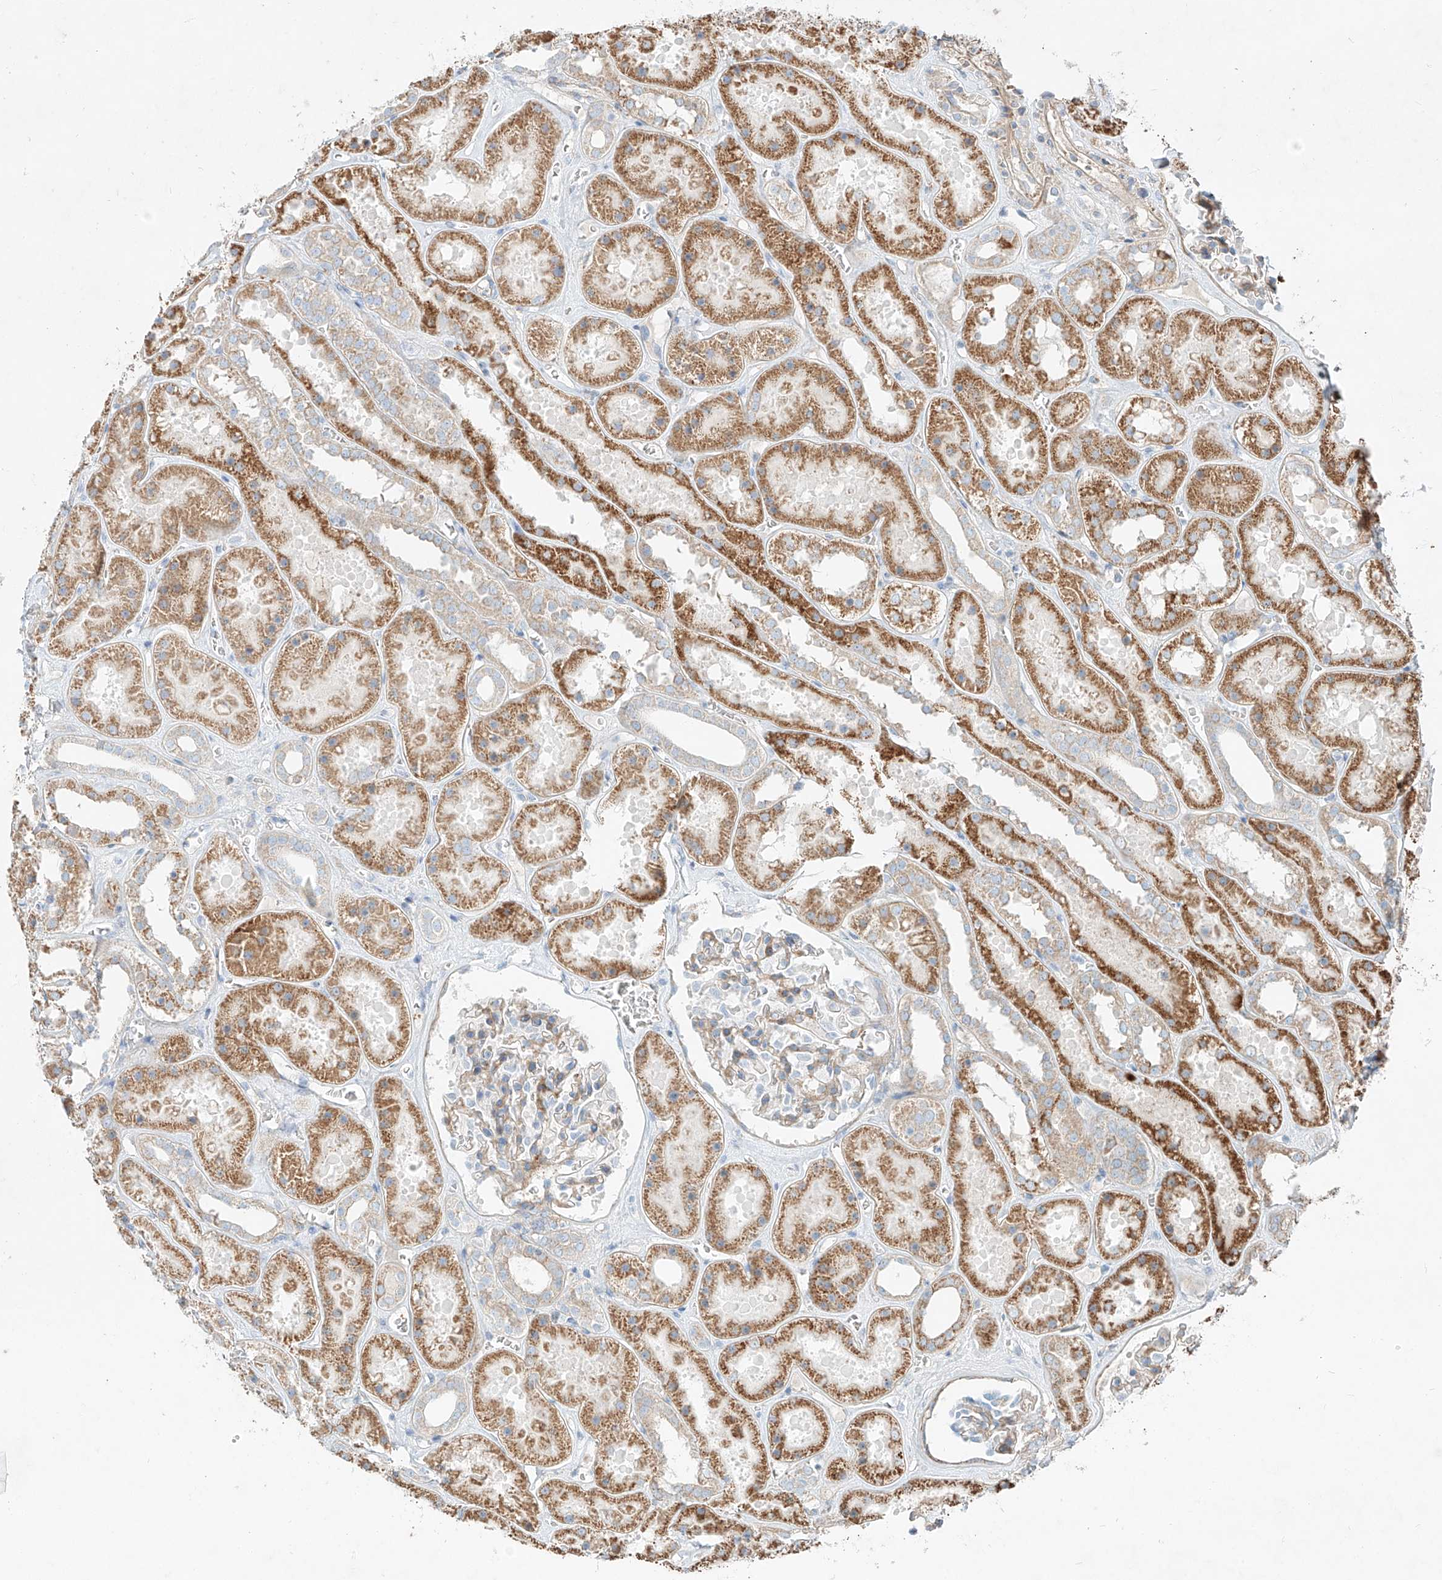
{"staining": {"intensity": "weak", "quantity": "25%-75%", "location": "cytoplasmic/membranous"}, "tissue": "kidney", "cell_type": "Cells in glomeruli", "image_type": "normal", "snomed": [{"axis": "morphology", "description": "Normal tissue, NOS"}, {"axis": "topography", "description": "Kidney"}], "caption": "A photomicrograph showing weak cytoplasmic/membranous positivity in approximately 25%-75% of cells in glomeruli in benign kidney, as visualized by brown immunohistochemical staining.", "gene": "AJM1", "patient": {"sex": "female", "age": 41}}